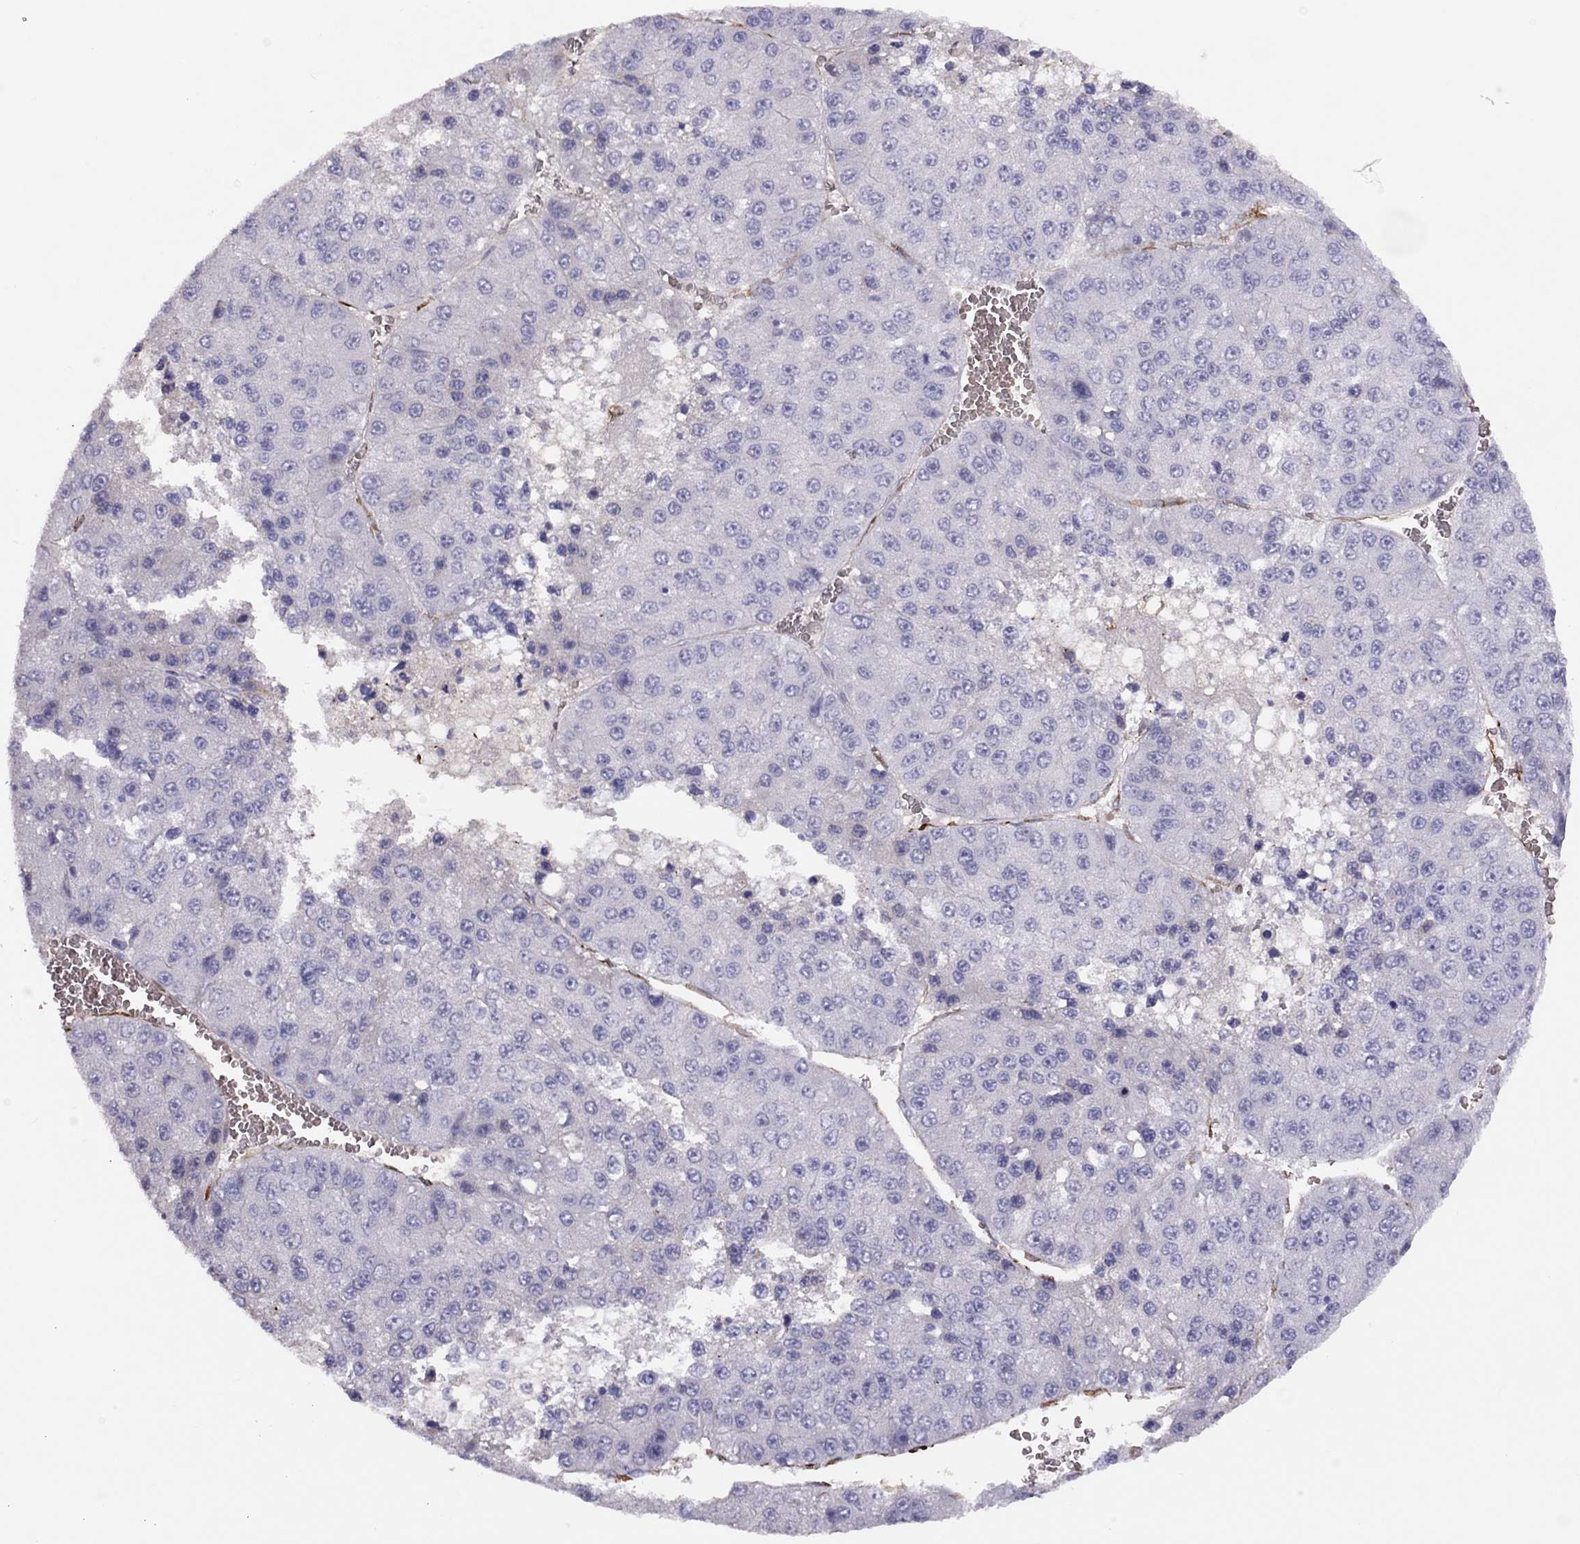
{"staining": {"intensity": "negative", "quantity": "none", "location": "none"}, "tissue": "liver cancer", "cell_type": "Tumor cells", "image_type": "cancer", "snomed": [{"axis": "morphology", "description": "Carcinoma, Hepatocellular, NOS"}, {"axis": "topography", "description": "Liver"}], "caption": "Immunohistochemistry (IHC) micrograph of liver hepatocellular carcinoma stained for a protein (brown), which reveals no positivity in tumor cells.", "gene": "RHD", "patient": {"sex": "female", "age": 73}}